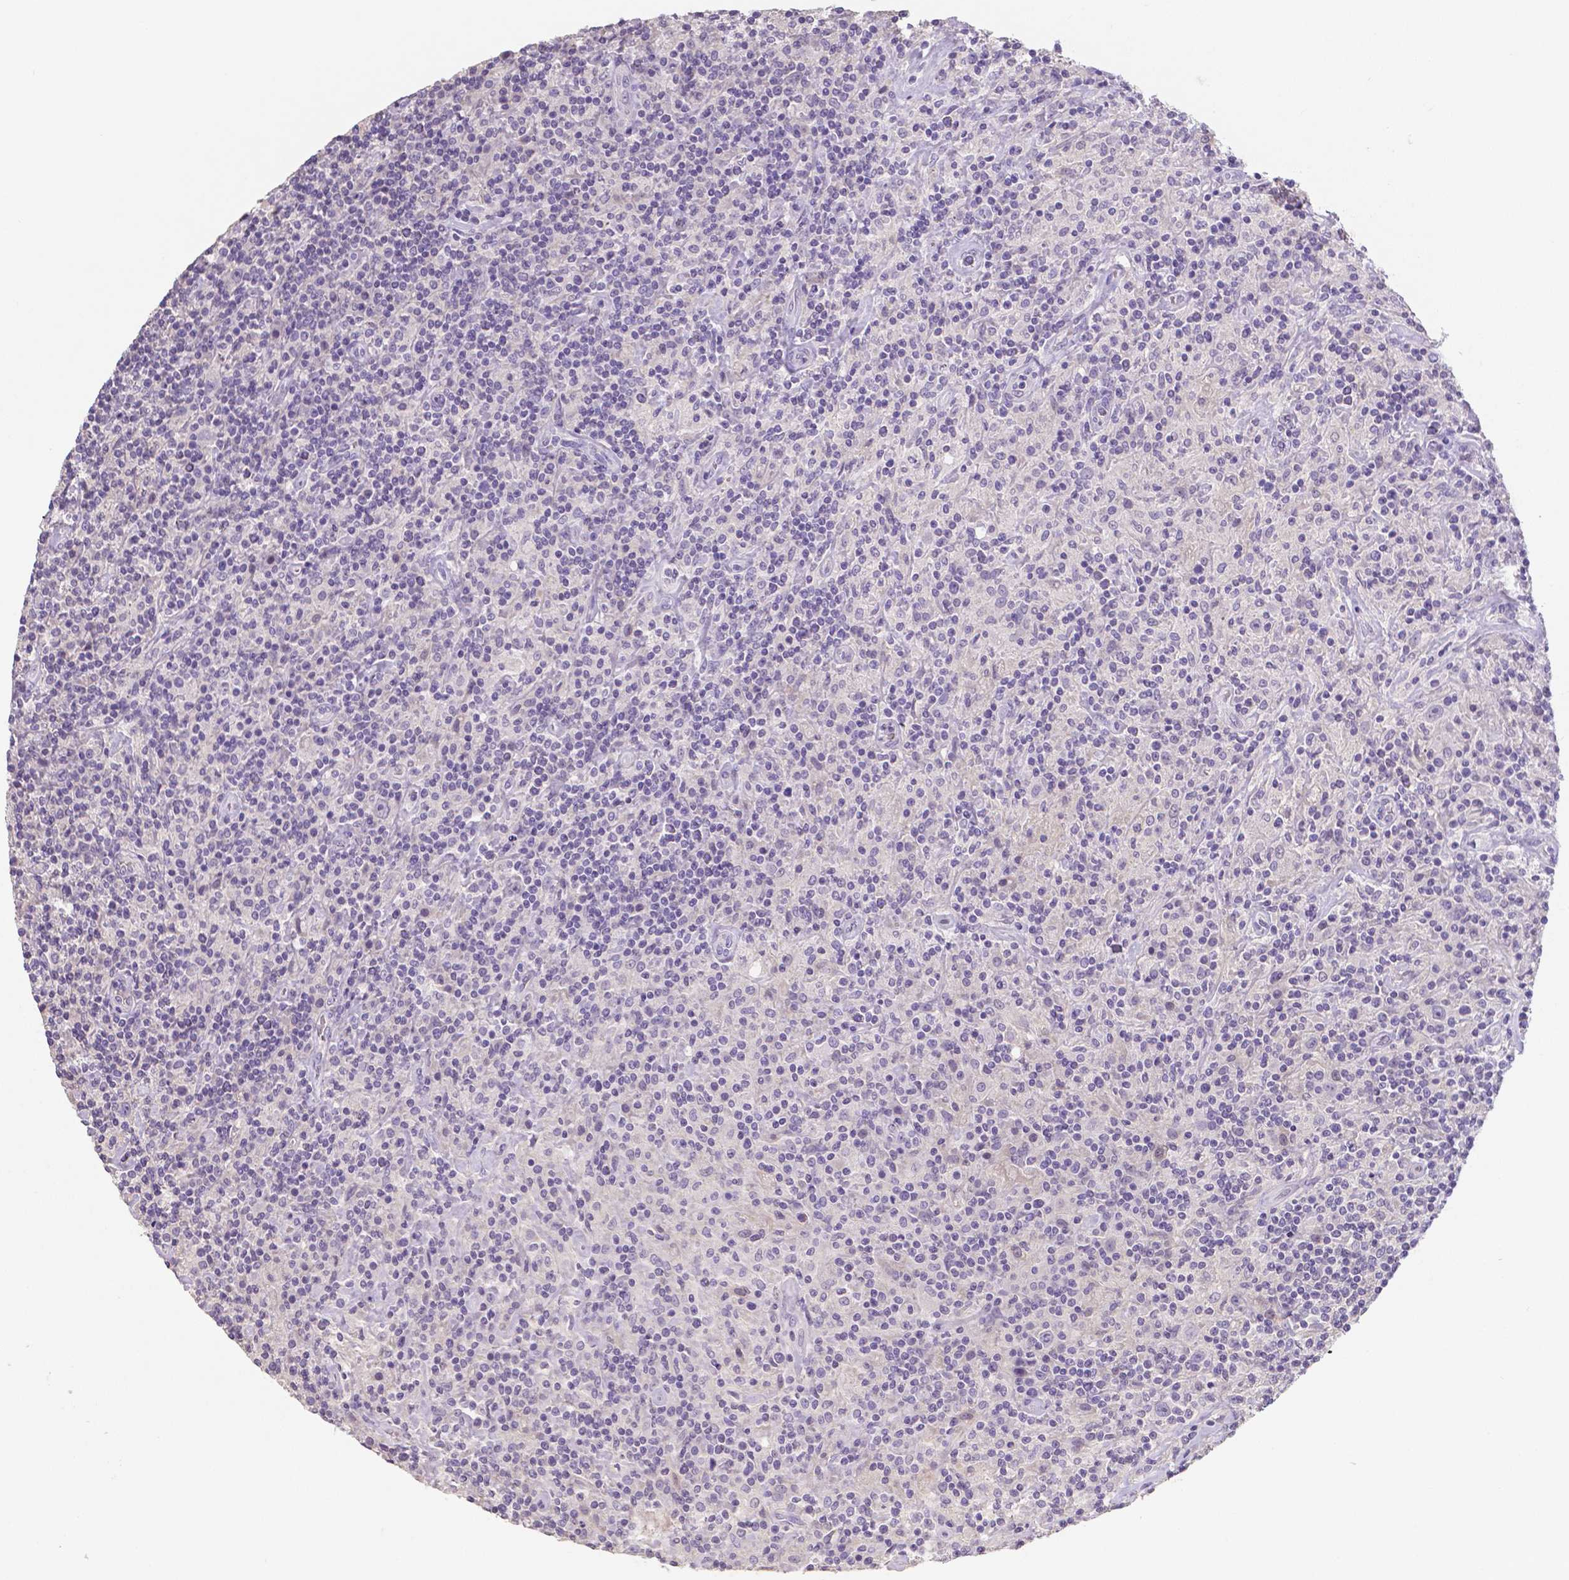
{"staining": {"intensity": "negative", "quantity": "none", "location": "none"}, "tissue": "lymphoma", "cell_type": "Tumor cells", "image_type": "cancer", "snomed": [{"axis": "morphology", "description": "Hodgkin's disease, NOS"}, {"axis": "topography", "description": "Lymph node"}], "caption": "Immunohistochemical staining of human Hodgkin's disease shows no significant positivity in tumor cells. (Brightfield microscopy of DAB immunohistochemistry at high magnification).", "gene": "CRMP1", "patient": {"sex": "male", "age": 70}}